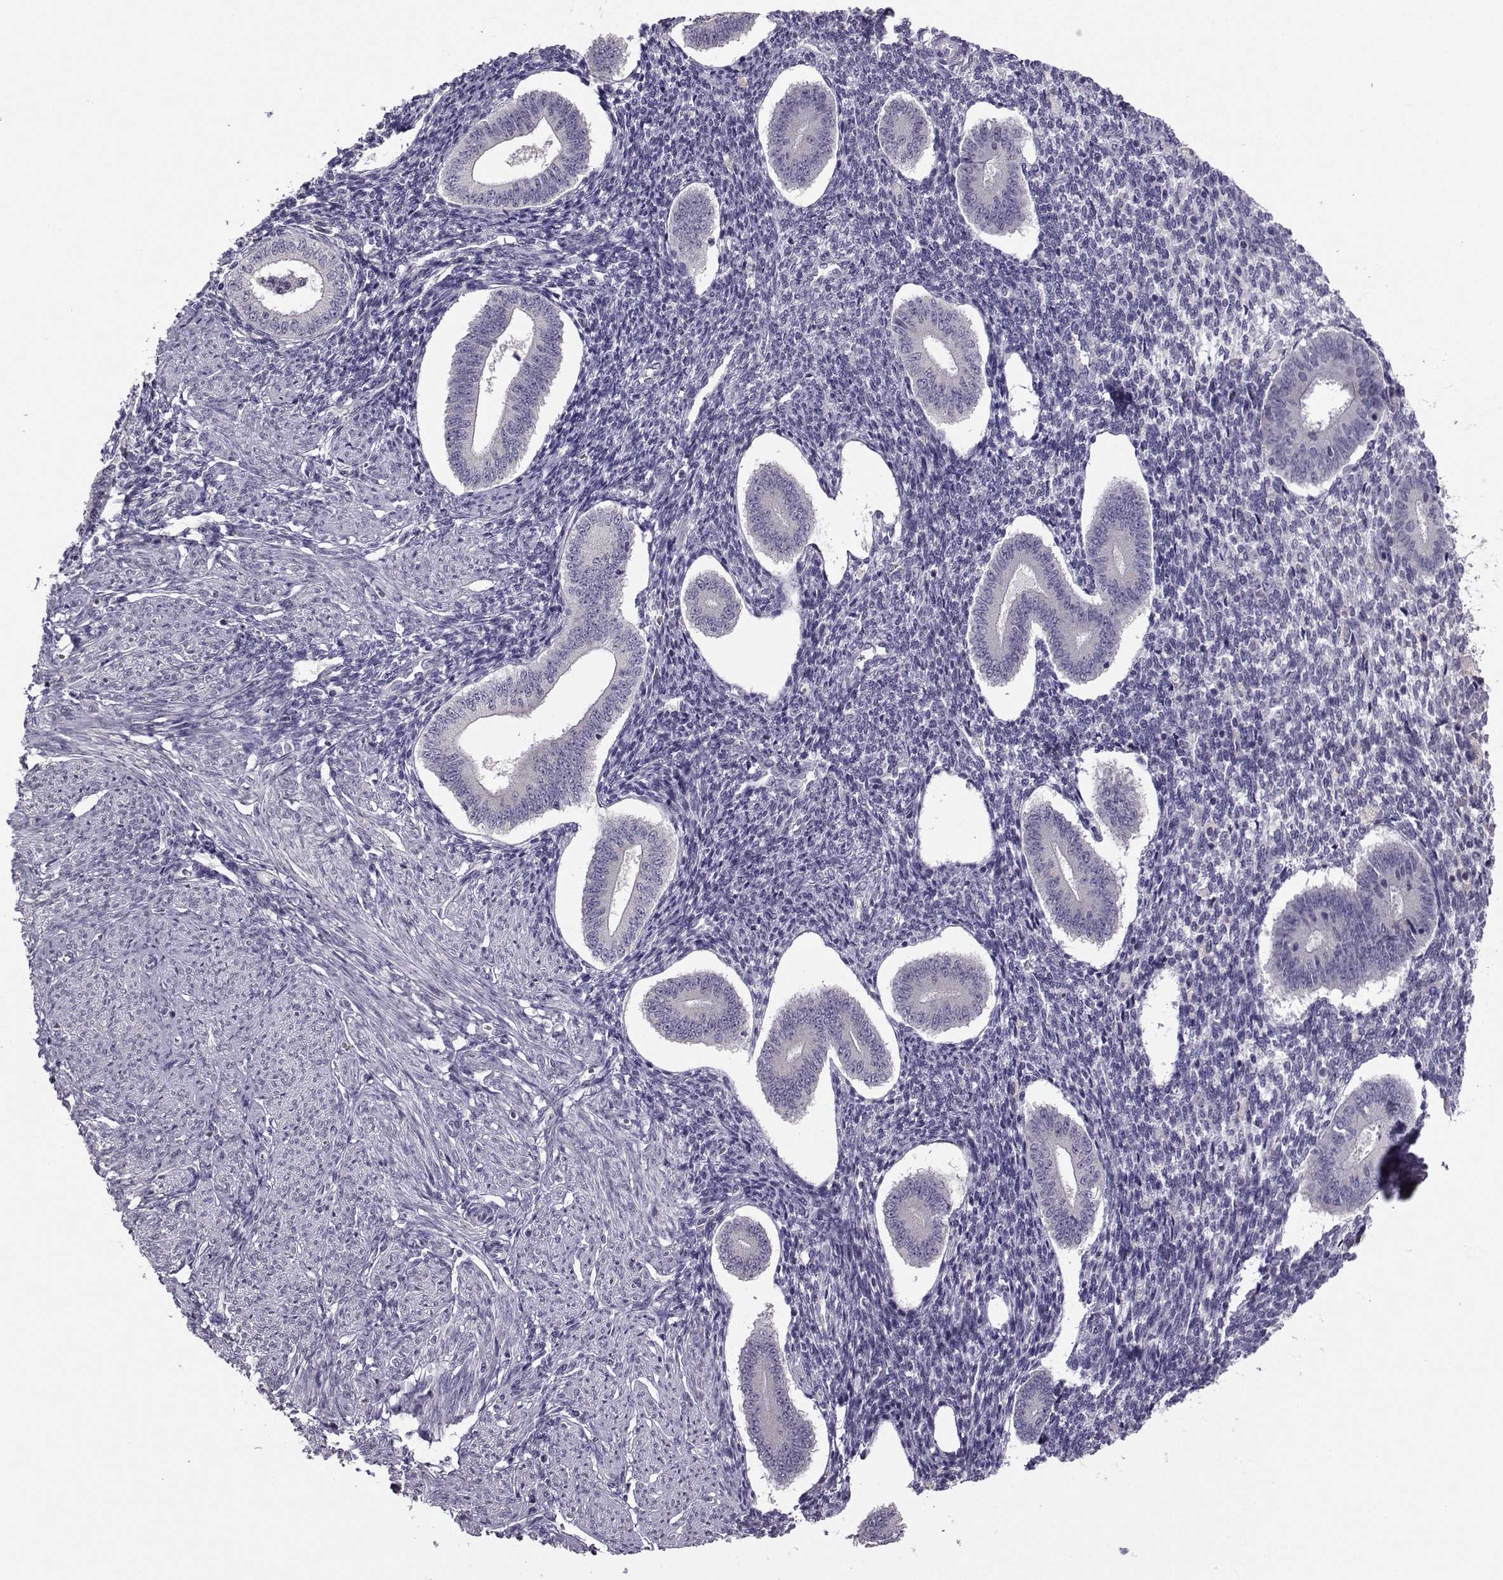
{"staining": {"intensity": "negative", "quantity": "none", "location": "none"}, "tissue": "endometrium", "cell_type": "Cells in endometrial stroma", "image_type": "normal", "snomed": [{"axis": "morphology", "description": "Normal tissue, NOS"}, {"axis": "topography", "description": "Endometrium"}], "caption": "Immunohistochemistry (IHC) of benign human endometrium displays no expression in cells in endometrial stroma. The staining is performed using DAB (3,3'-diaminobenzidine) brown chromogen with nuclei counter-stained in using hematoxylin.", "gene": "FCAMR", "patient": {"sex": "female", "age": 40}}